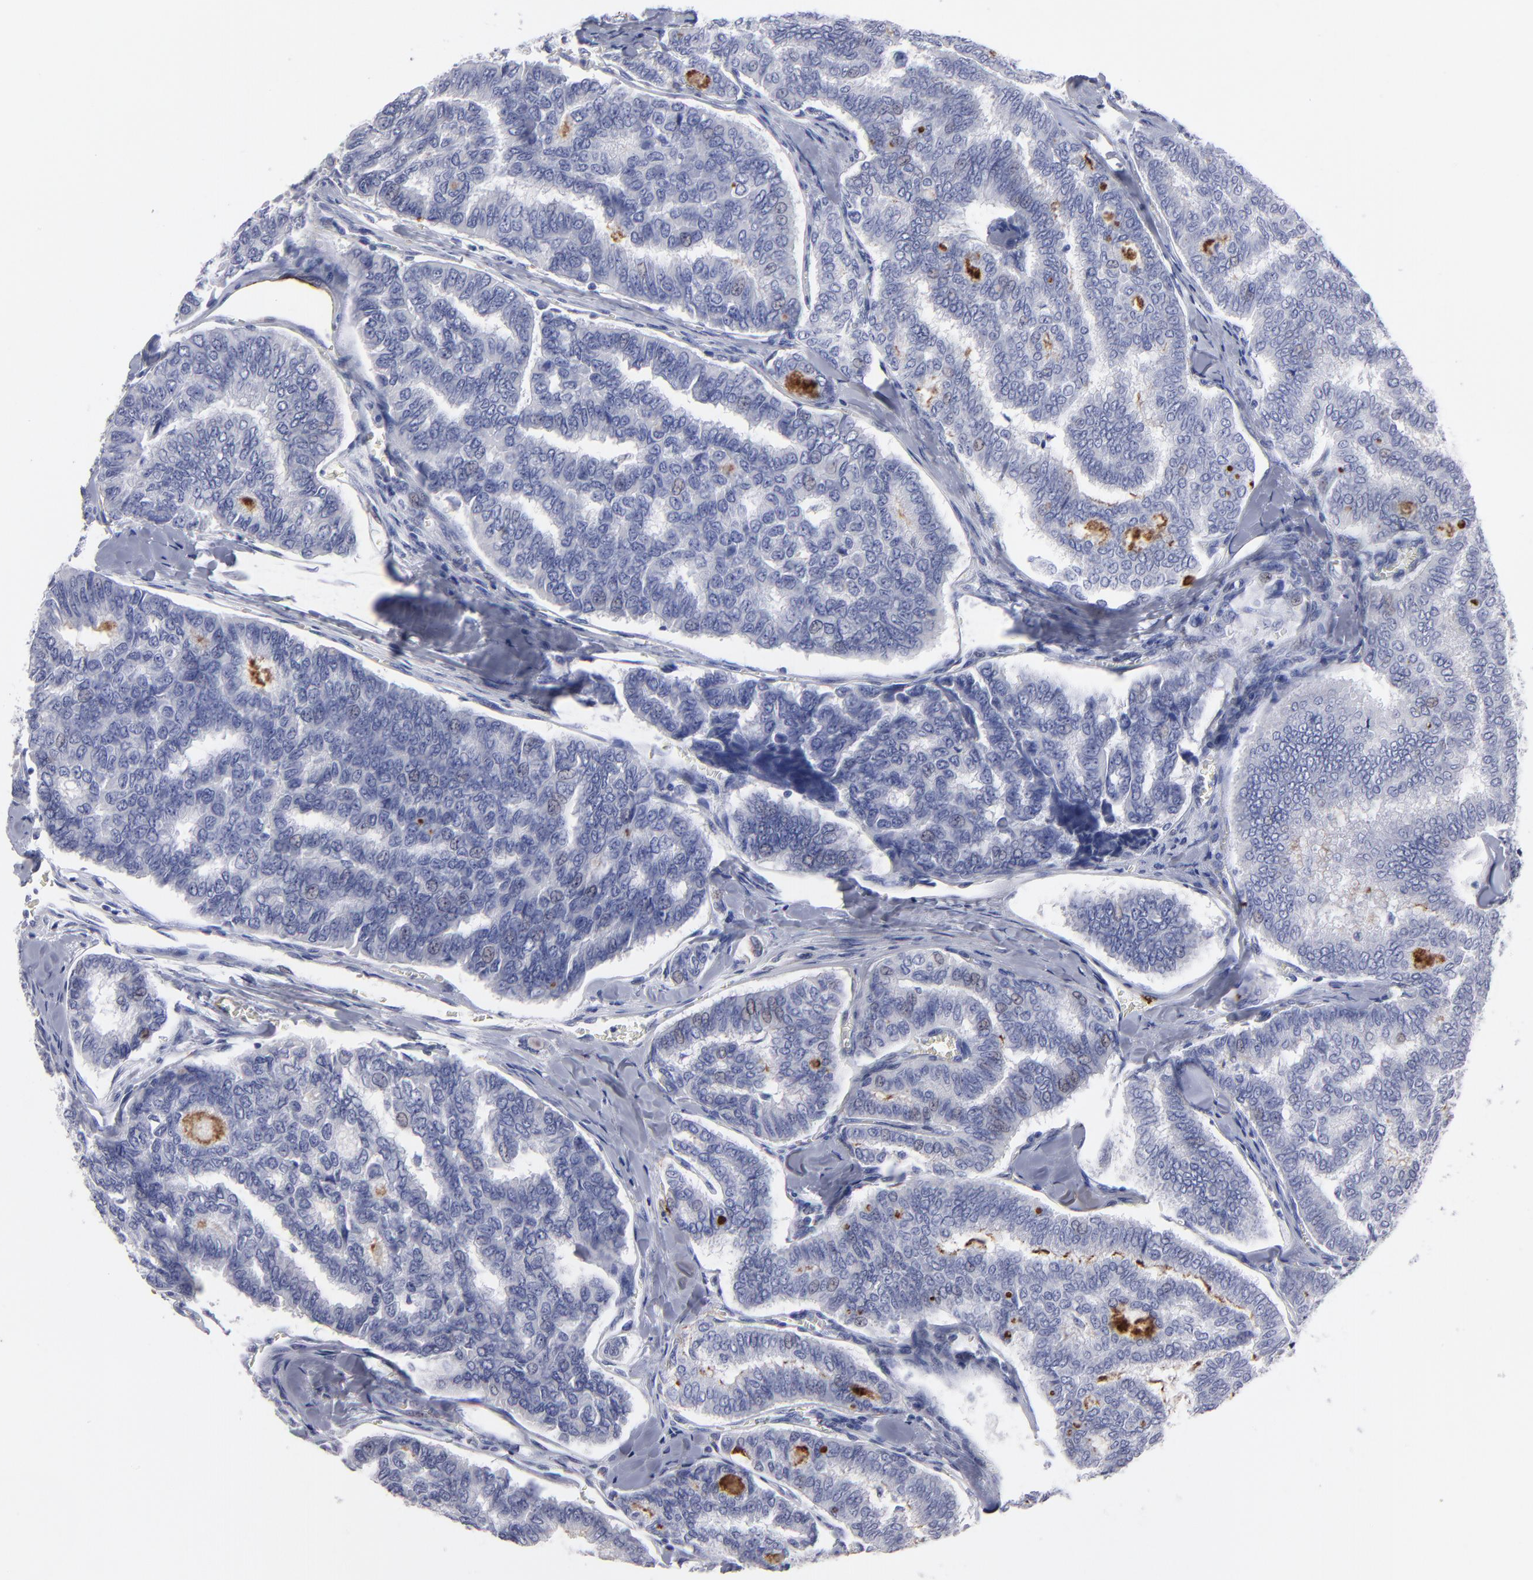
{"staining": {"intensity": "weak", "quantity": "<25%", "location": "nuclear"}, "tissue": "thyroid cancer", "cell_type": "Tumor cells", "image_type": "cancer", "snomed": [{"axis": "morphology", "description": "Papillary adenocarcinoma, NOS"}, {"axis": "topography", "description": "Thyroid gland"}], "caption": "Histopathology image shows no protein positivity in tumor cells of papillary adenocarcinoma (thyroid) tissue. (Immunohistochemistry, brightfield microscopy, high magnification).", "gene": "CADM3", "patient": {"sex": "female", "age": 35}}